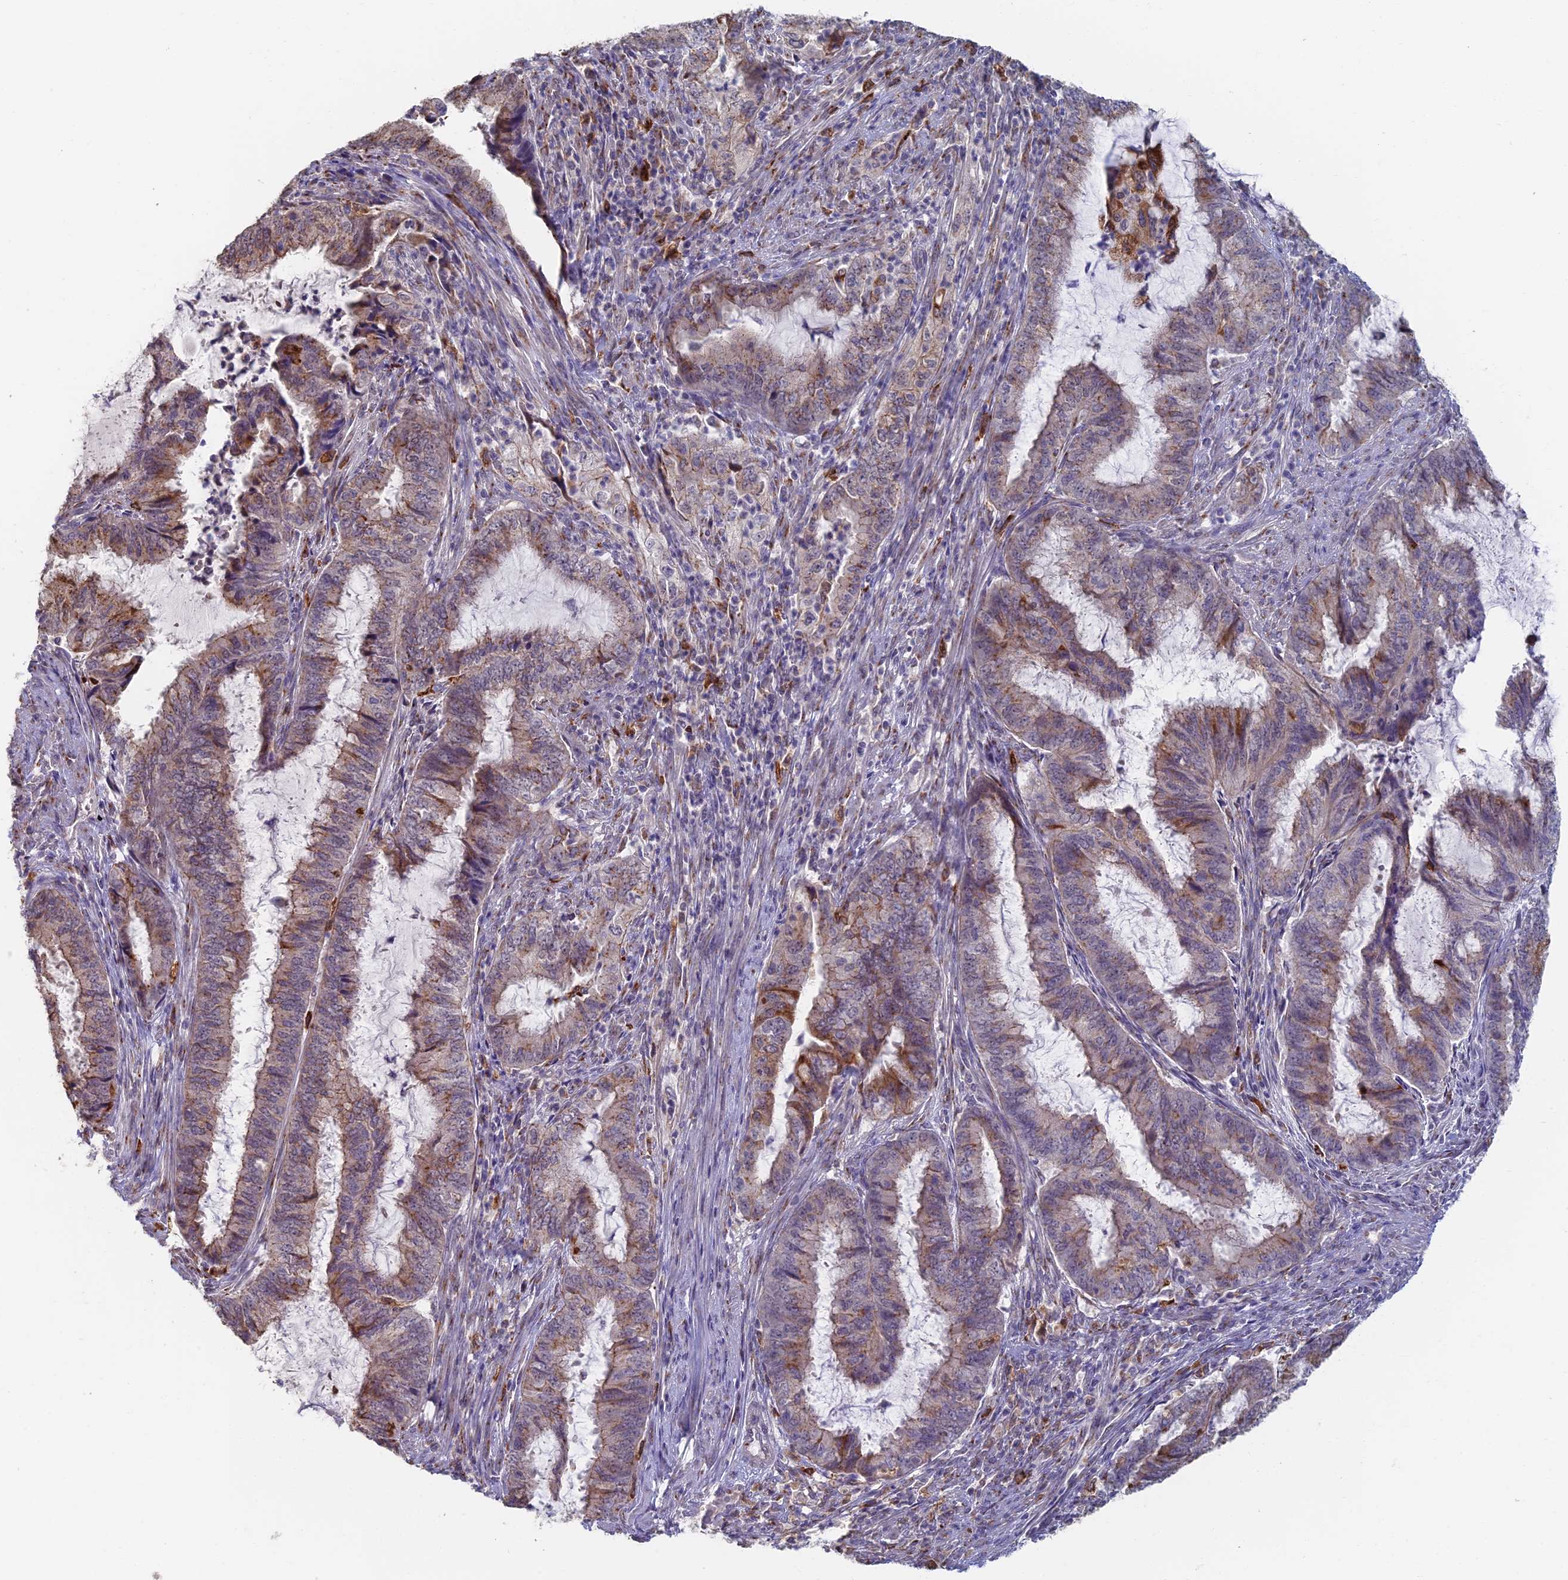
{"staining": {"intensity": "moderate", "quantity": "<25%", "location": "cytoplasmic/membranous"}, "tissue": "endometrial cancer", "cell_type": "Tumor cells", "image_type": "cancer", "snomed": [{"axis": "morphology", "description": "Adenocarcinoma, NOS"}, {"axis": "topography", "description": "Endometrium"}], "caption": "Tumor cells display low levels of moderate cytoplasmic/membranous expression in approximately <25% of cells in adenocarcinoma (endometrial).", "gene": "GPATCH1", "patient": {"sex": "female", "age": 51}}